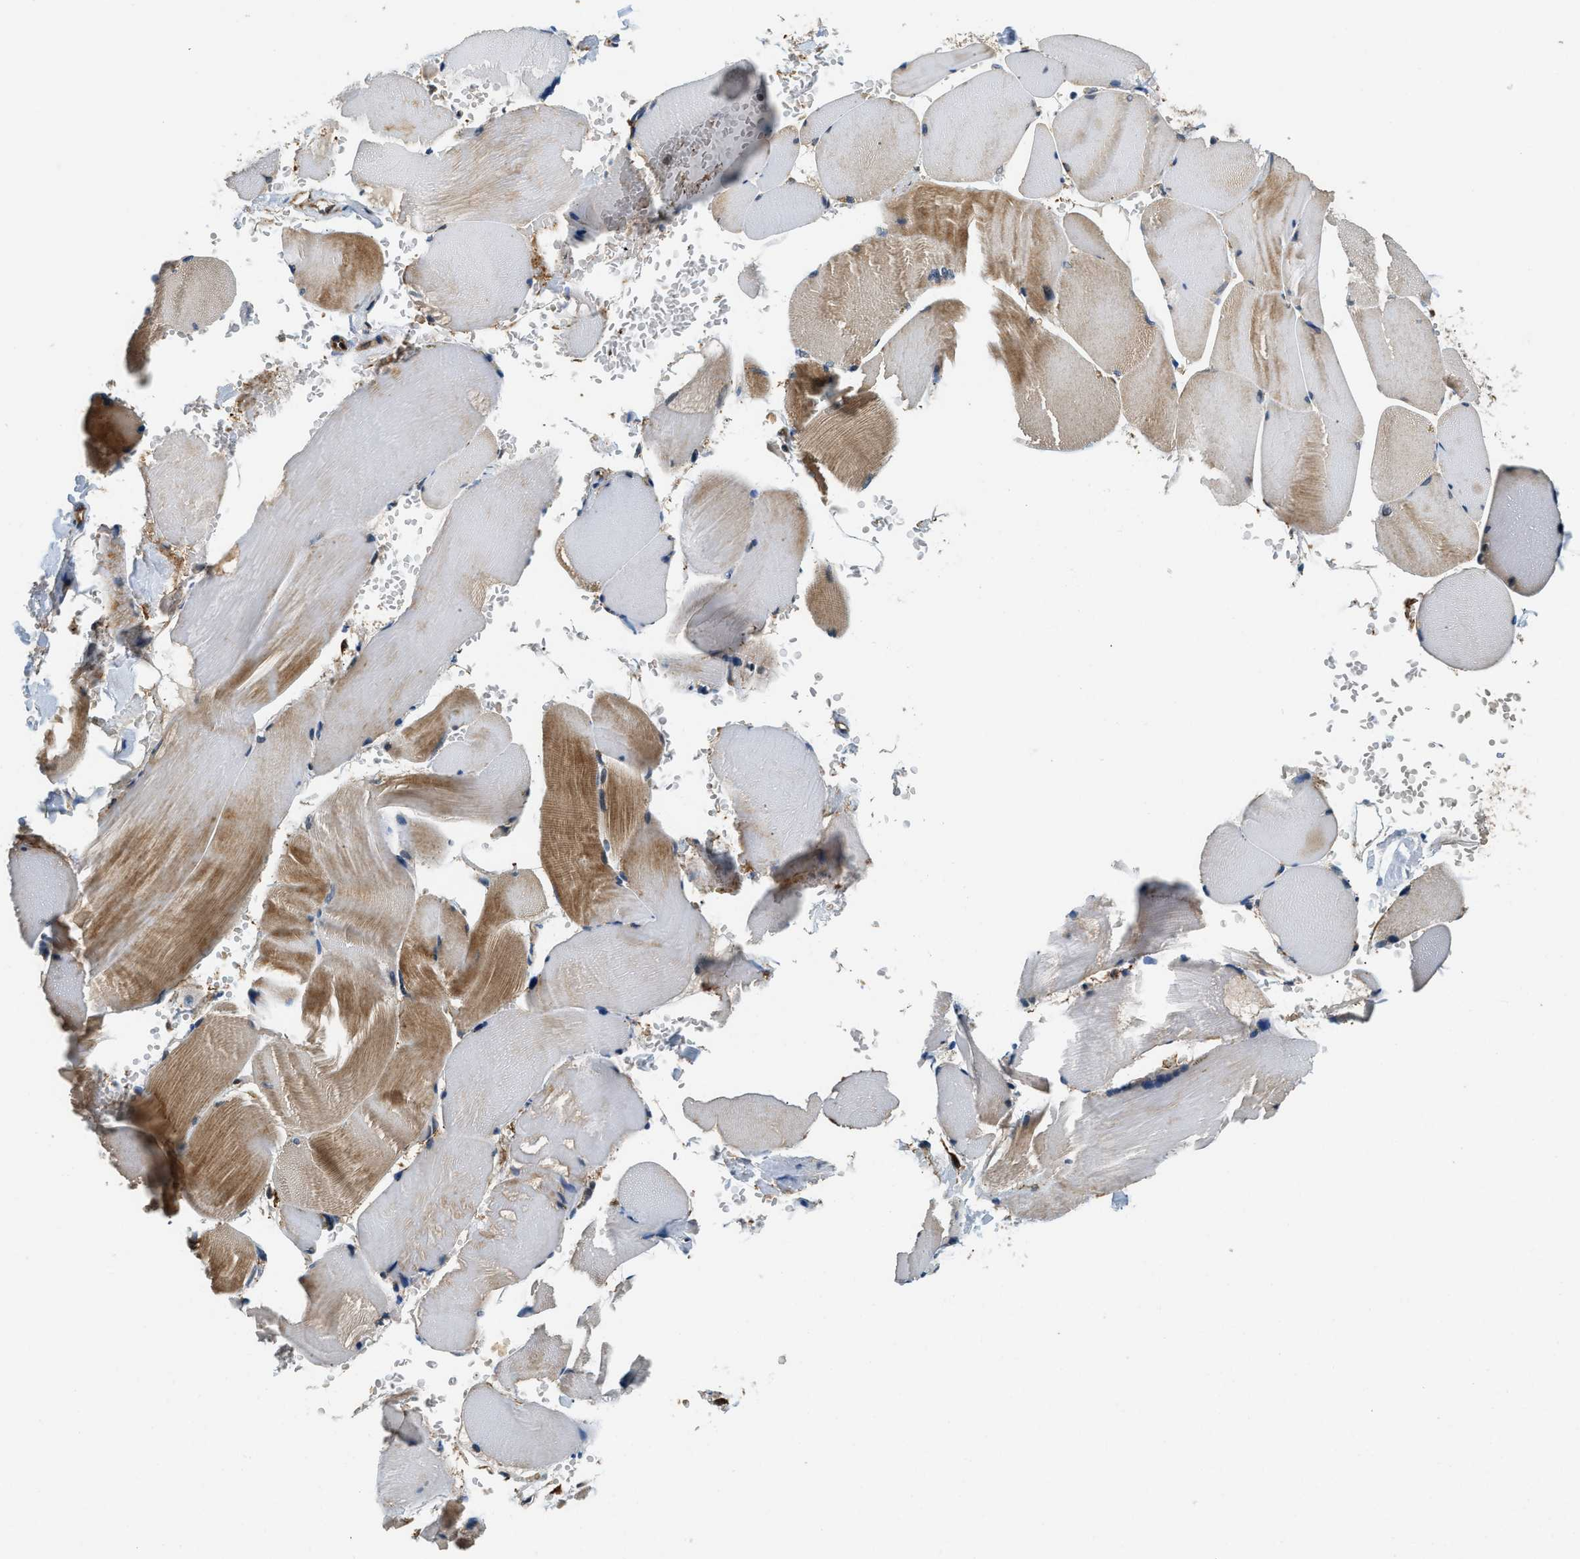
{"staining": {"intensity": "moderate", "quantity": ">75%", "location": "cytoplasmic/membranous"}, "tissue": "skeletal muscle", "cell_type": "Myocytes", "image_type": "normal", "snomed": [{"axis": "morphology", "description": "Normal tissue, NOS"}, {"axis": "topography", "description": "Skin"}, {"axis": "topography", "description": "Skeletal muscle"}], "caption": "Immunohistochemistry (DAB) staining of normal skeletal muscle shows moderate cytoplasmic/membranous protein staining in about >75% of myocytes.", "gene": "ALOX12", "patient": {"sex": "male", "age": 83}}